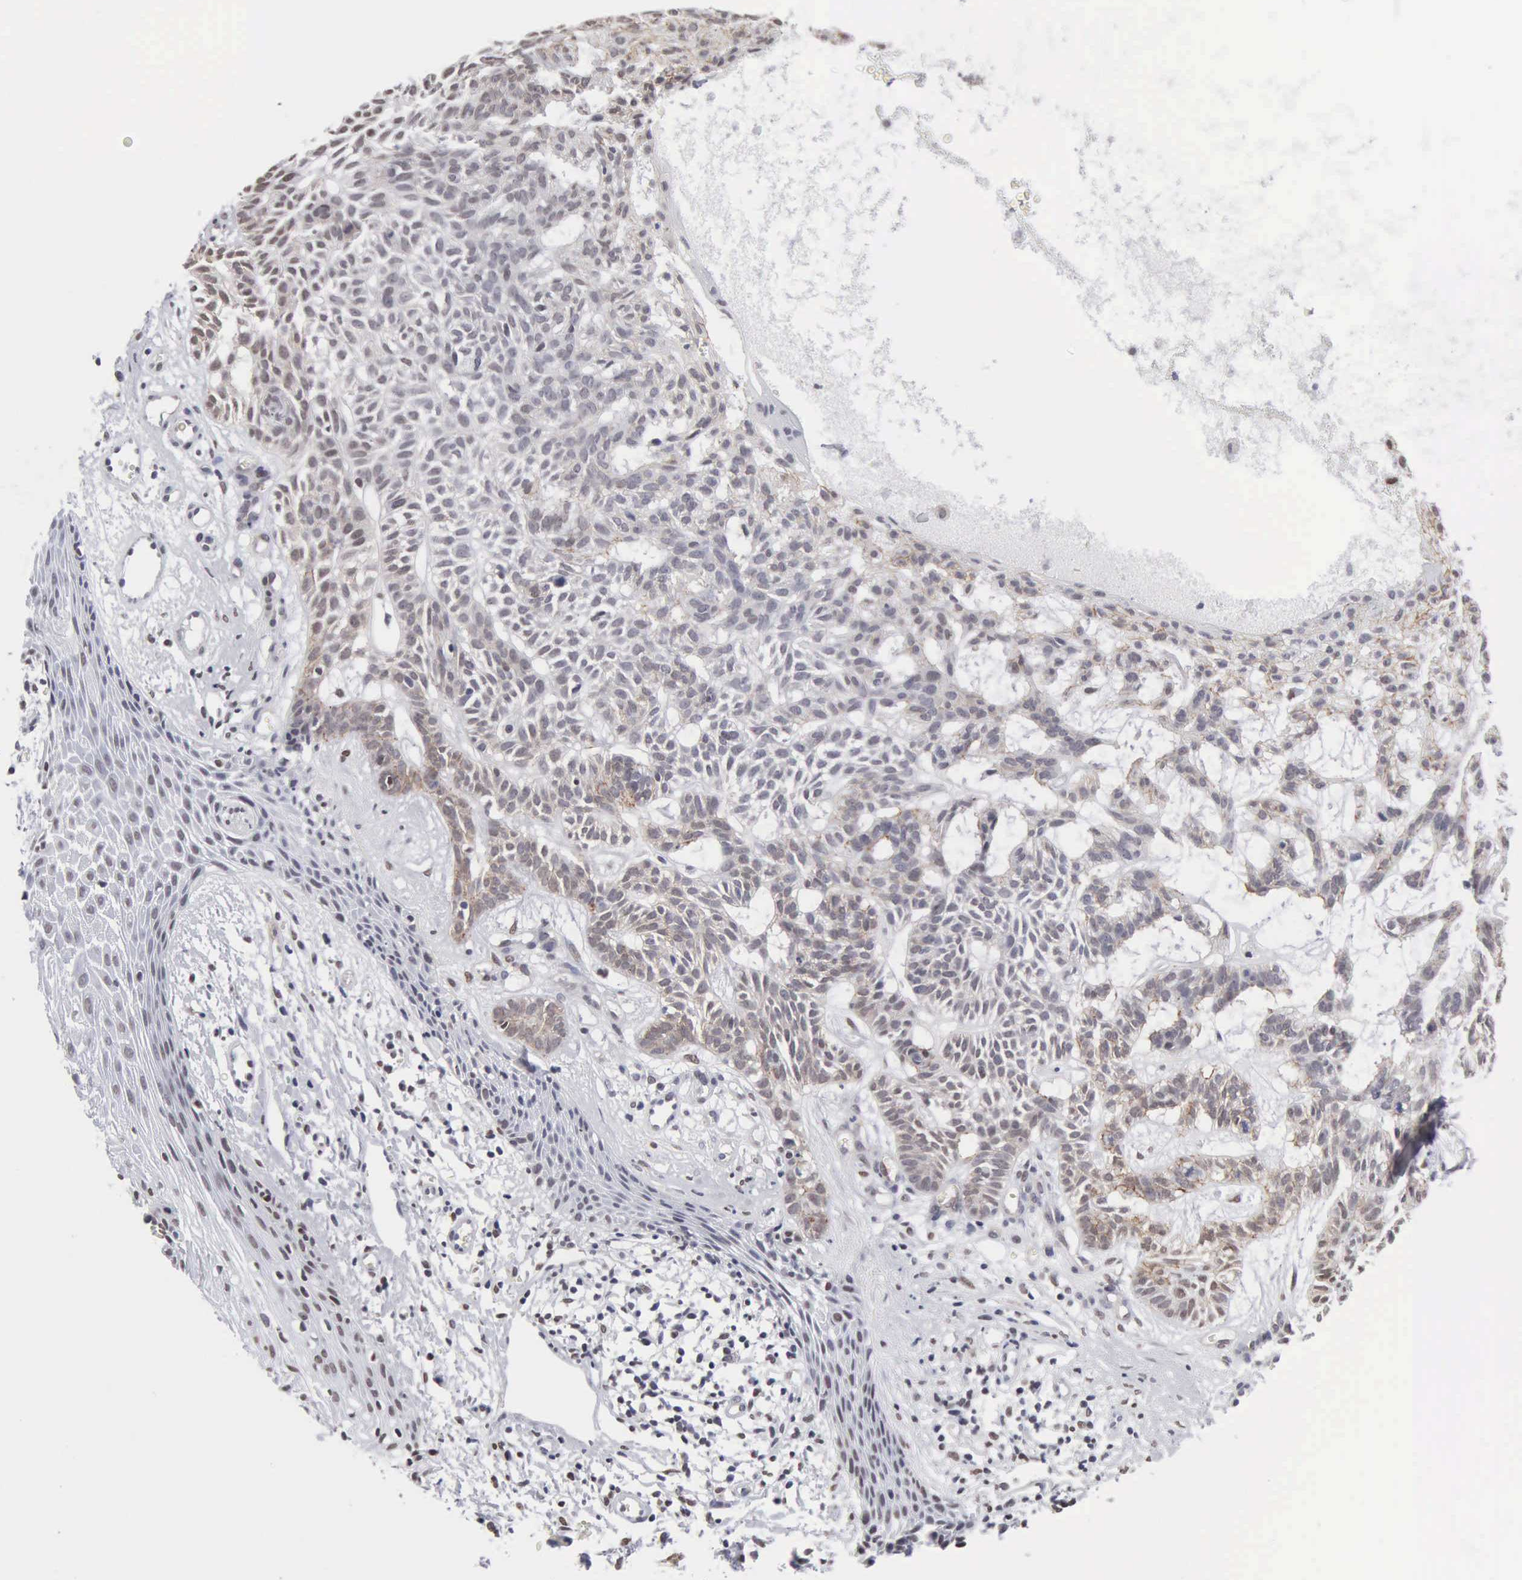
{"staining": {"intensity": "weak", "quantity": "25%-75%", "location": "cytoplasmic/membranous"}, "tissue": "skin cancer", "cell_type": "Tumor cells", "image_type": "cancer", "snomed": [{"axis": "morphology", "description": "Basal cell carcinoma"}, {"axis": "topography", "description": "Skin"}], "caption": "Immunohistochemical staining of human skin cancer (basal cell carcinoma) displays low levels of weak cytoplasmic/membranous expression in approximately 25%-75% of tumor cells.", "gene": "CCNG1", "patient": {"sex": "male", "age": 75}}